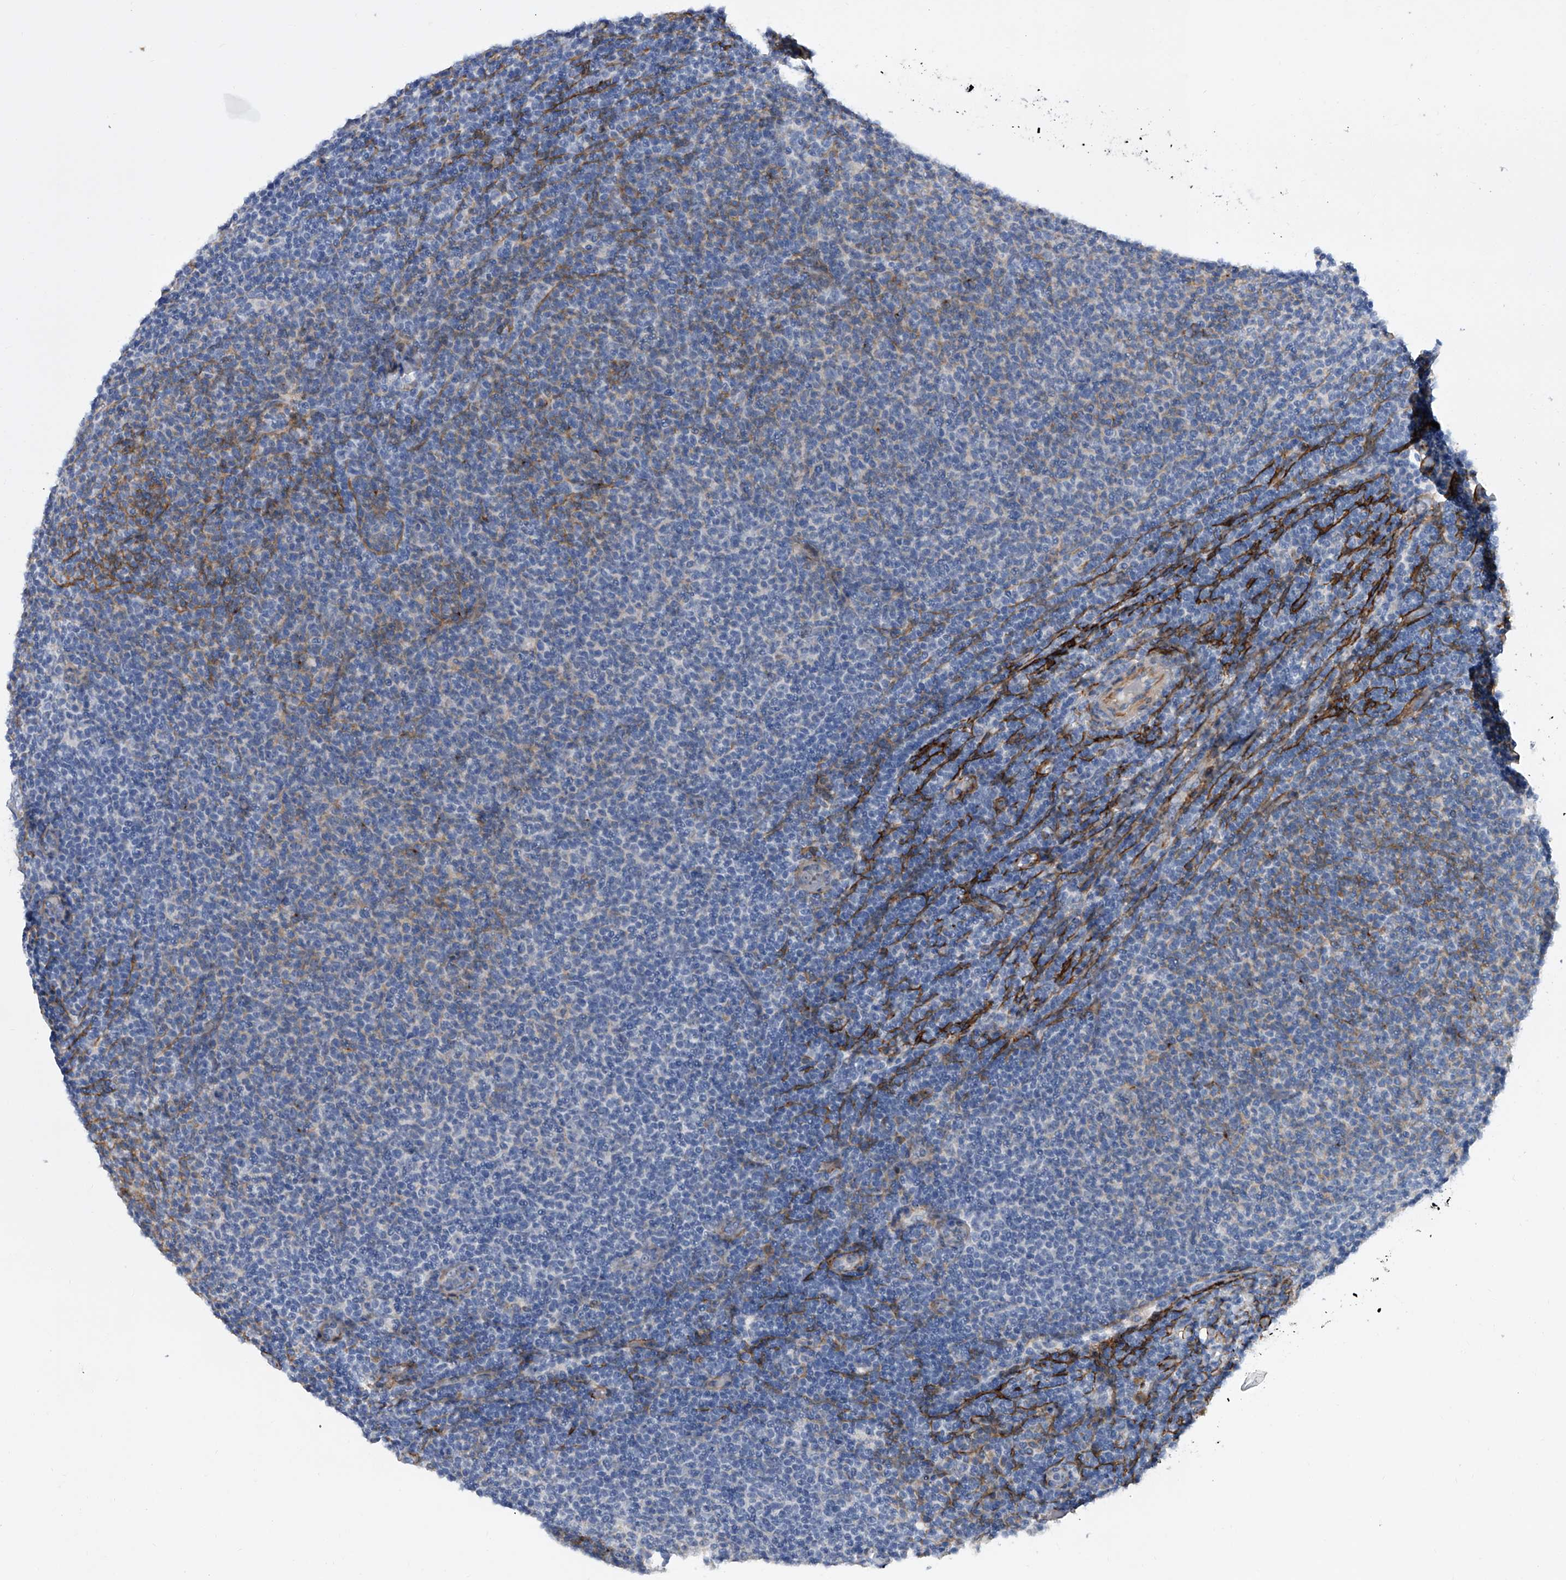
{"staining": {"intensity": "negative", "quantity": "none", "location": "none"}, "tissue": "lymphoma", "cell_type": "Tumor cells", "image_type": "cancer", "snomed": [{"axis": "morphology", "description": "Malignant lymphoma, non-Hodgkin's type, Low grade"}, {"axis": "topography", "description": "Lymph node"}], "caption": "Tumor cells are negative for protein expression in human lymphoma.", "gene": "ALG14", "patient": {"sex": "male", "age": 66}}